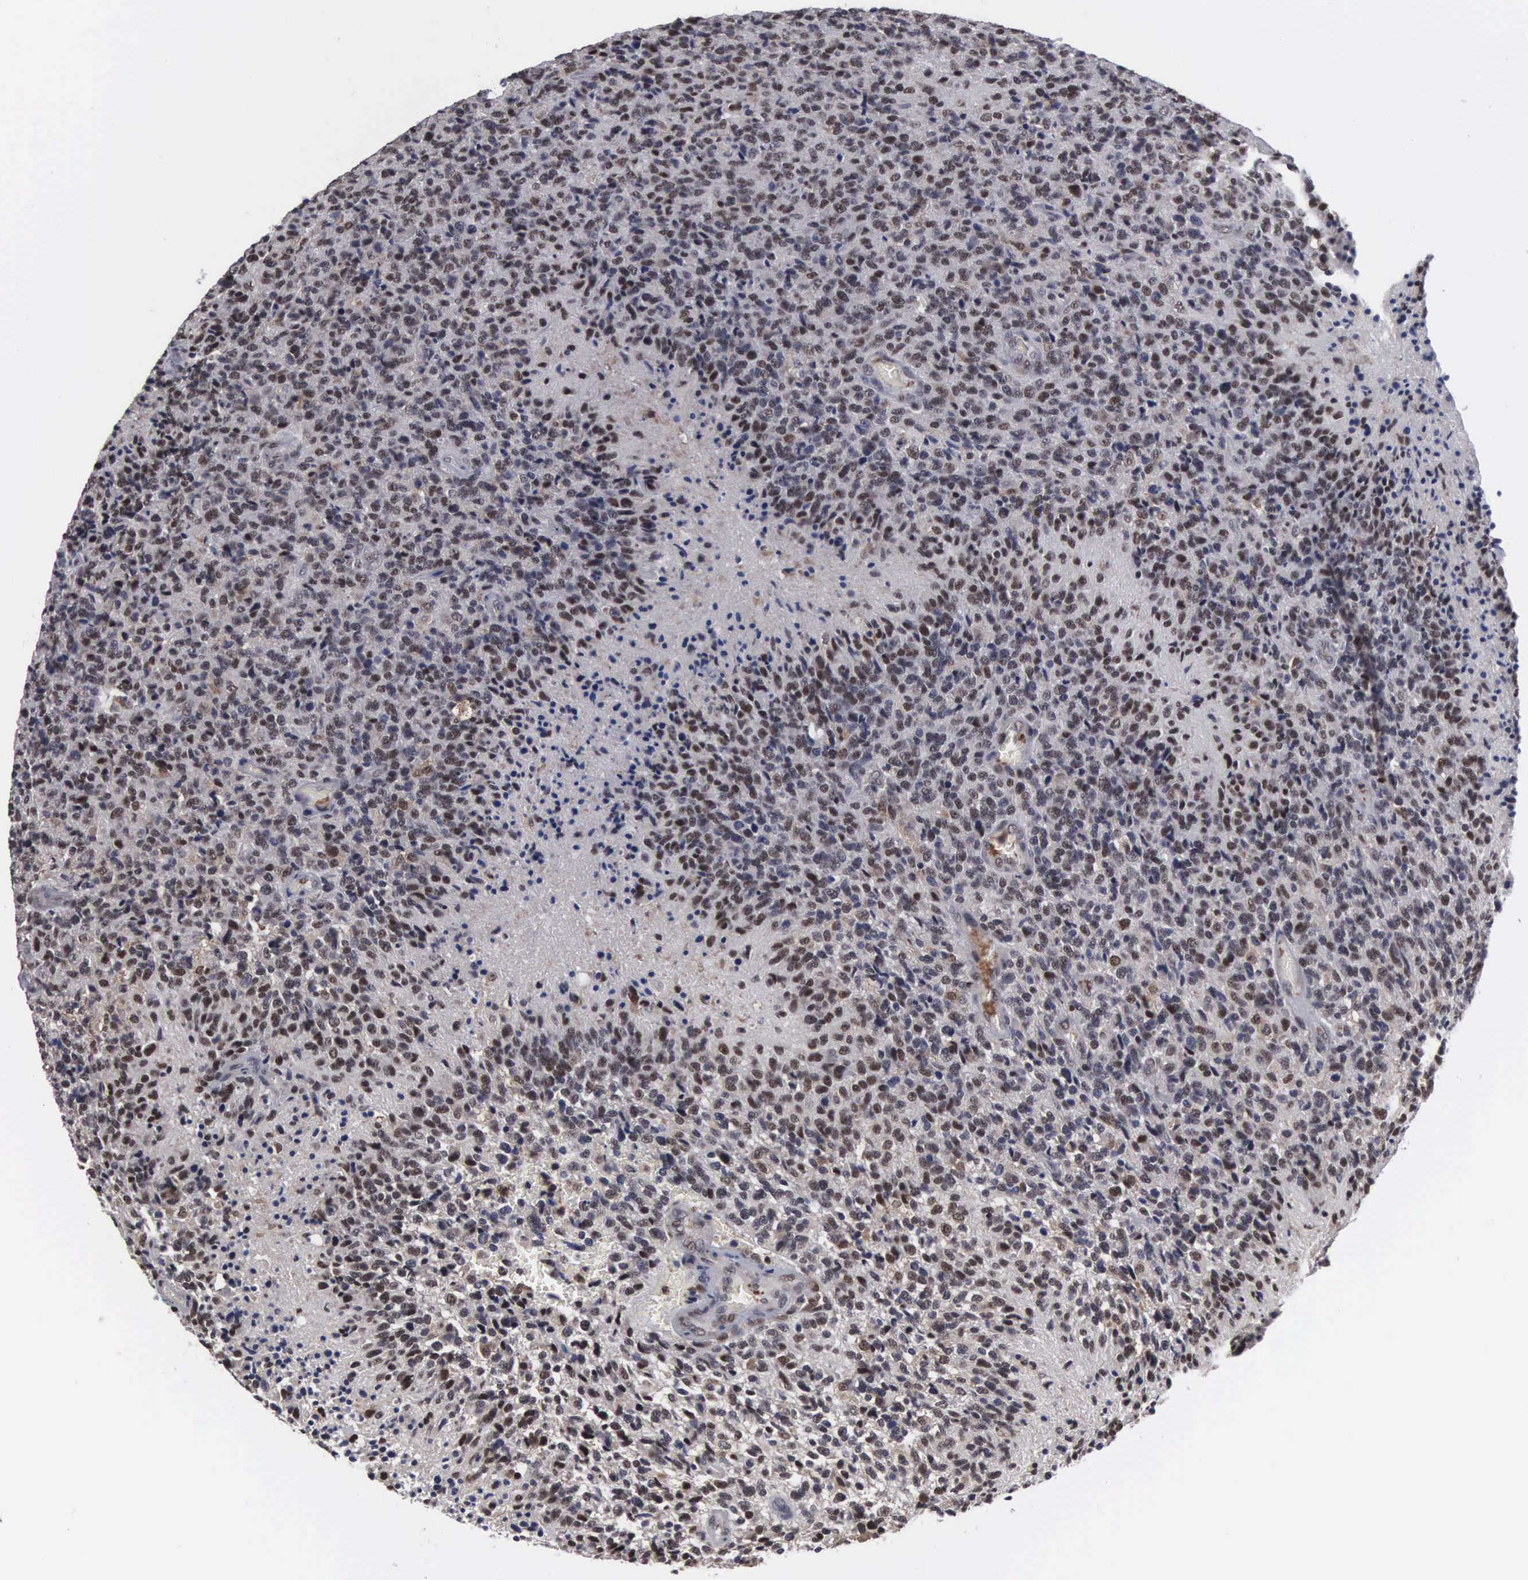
{"staining": {"intensity": "moderate", "quantity": "25%-75%", "location": "nuclear"}, "tissue": "glioma", "cell_type": "Tumor cells", "image_type": "cancer", "snomed": [{"axis": "morphology", "description": "Glioma, malignant, High grade"}, {"axis": "topography", "description": "Brain"}], "caption": "An image of glioma stained for a protein exhibits moderate nuclear brown staining in tumor cells. The protein of interest is stained brown, and the nuclei are stained in blue (DAB (3,3'-diaminobenzidine) IHC with brightfield microscopy, high magnification).", "gene": "TRMT5", "patient": {"sex": "male", "age": 36}}